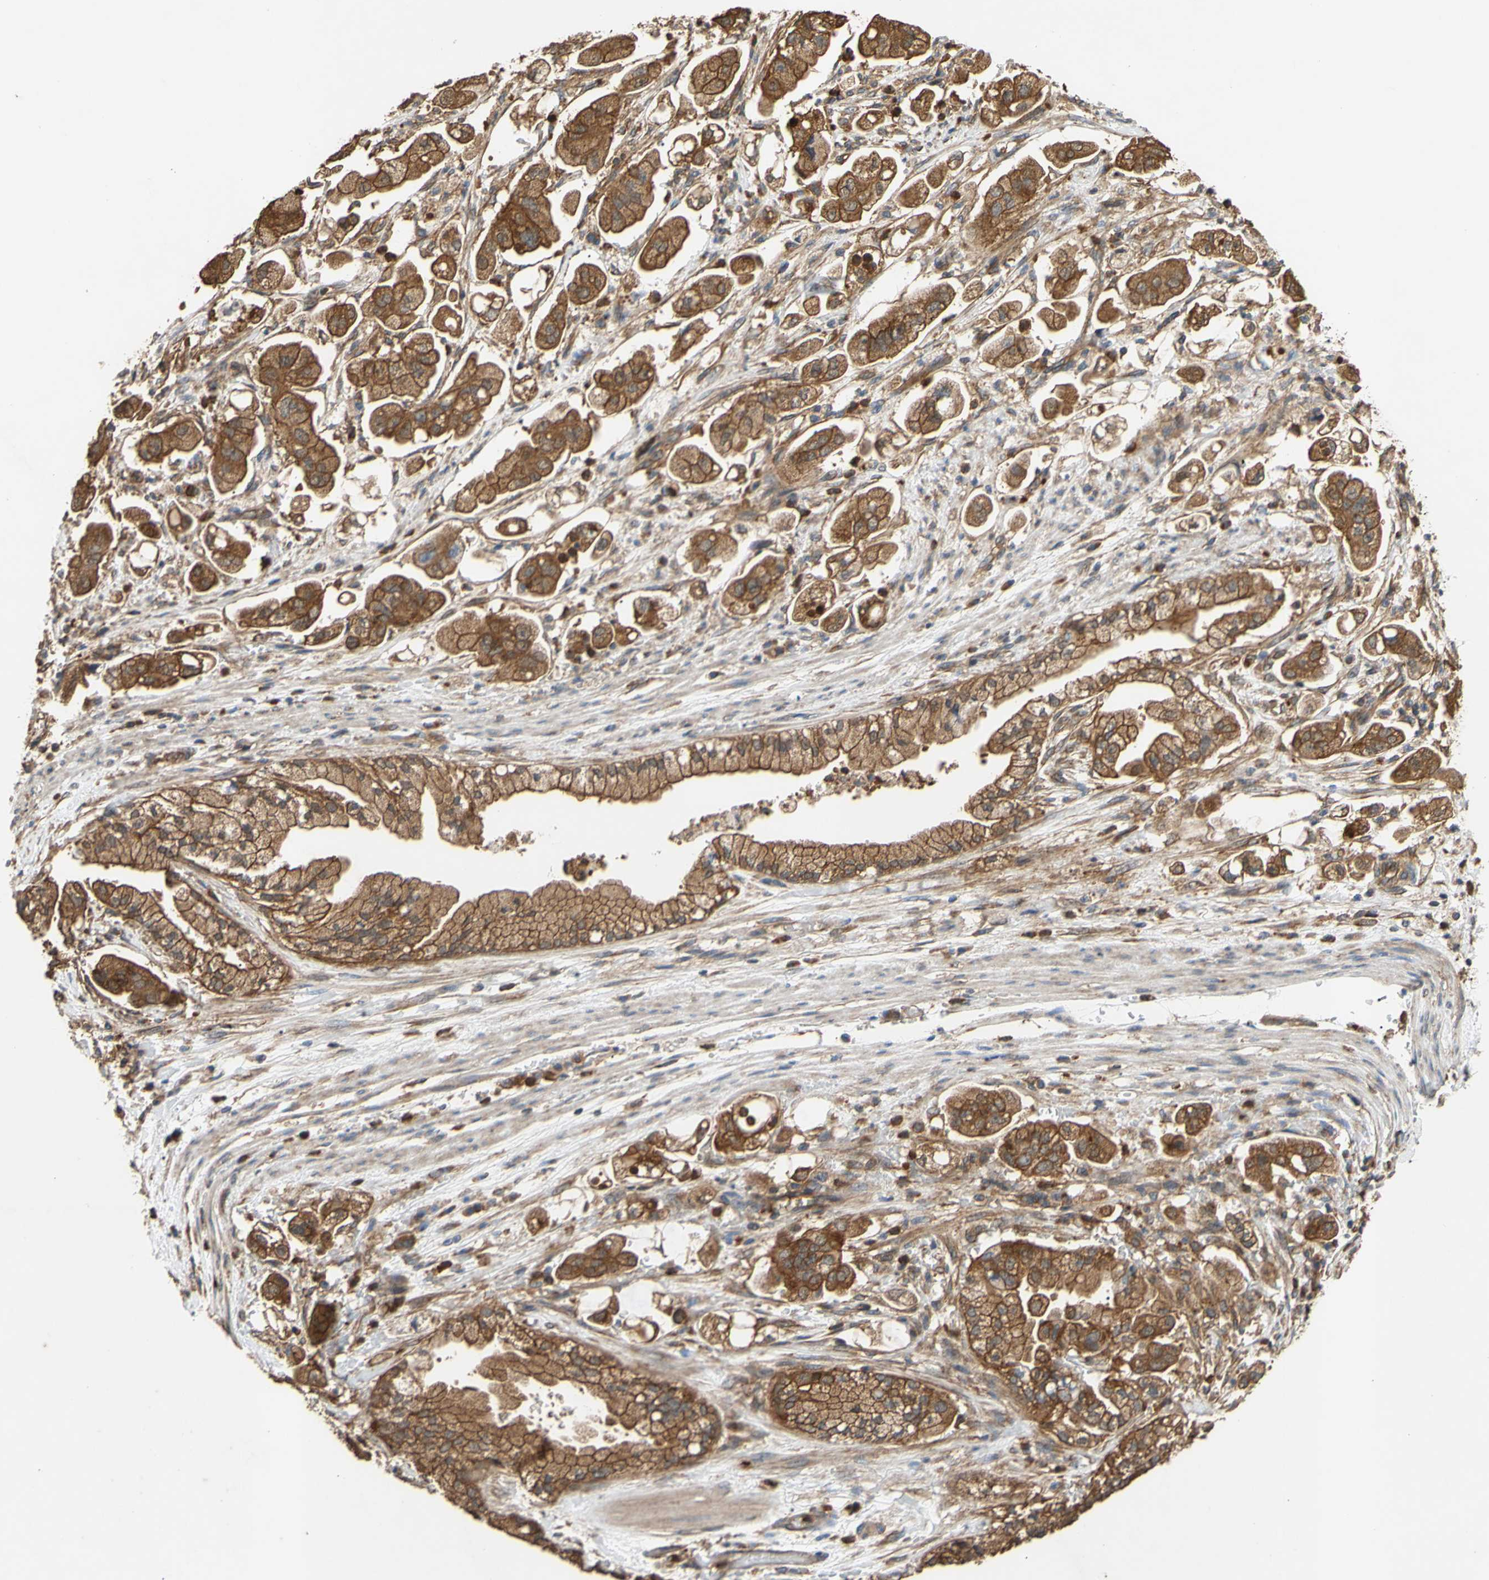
{"staining": {"intensity": "strong", "quantity": ">75%", "location": "cytoplasmic/membranous"}, "tissue": "stomach cancer", "cell_type": "Tumor cells", "image_type": "cancer", "snomed": [{"axis": "morphology", "description": "Adenocarcinoma, NOS"}, {"axis": "topography", "description": "Stomach"}], "caption": "The photomicrograph shows staining of stomach cancer (adenocarcinoma), revealing strong cytoplasmic/membranous protein expression (brown color) within tumor cells.", "gene": "CTTN", "patient": {"sex": "male", "age": 62}}